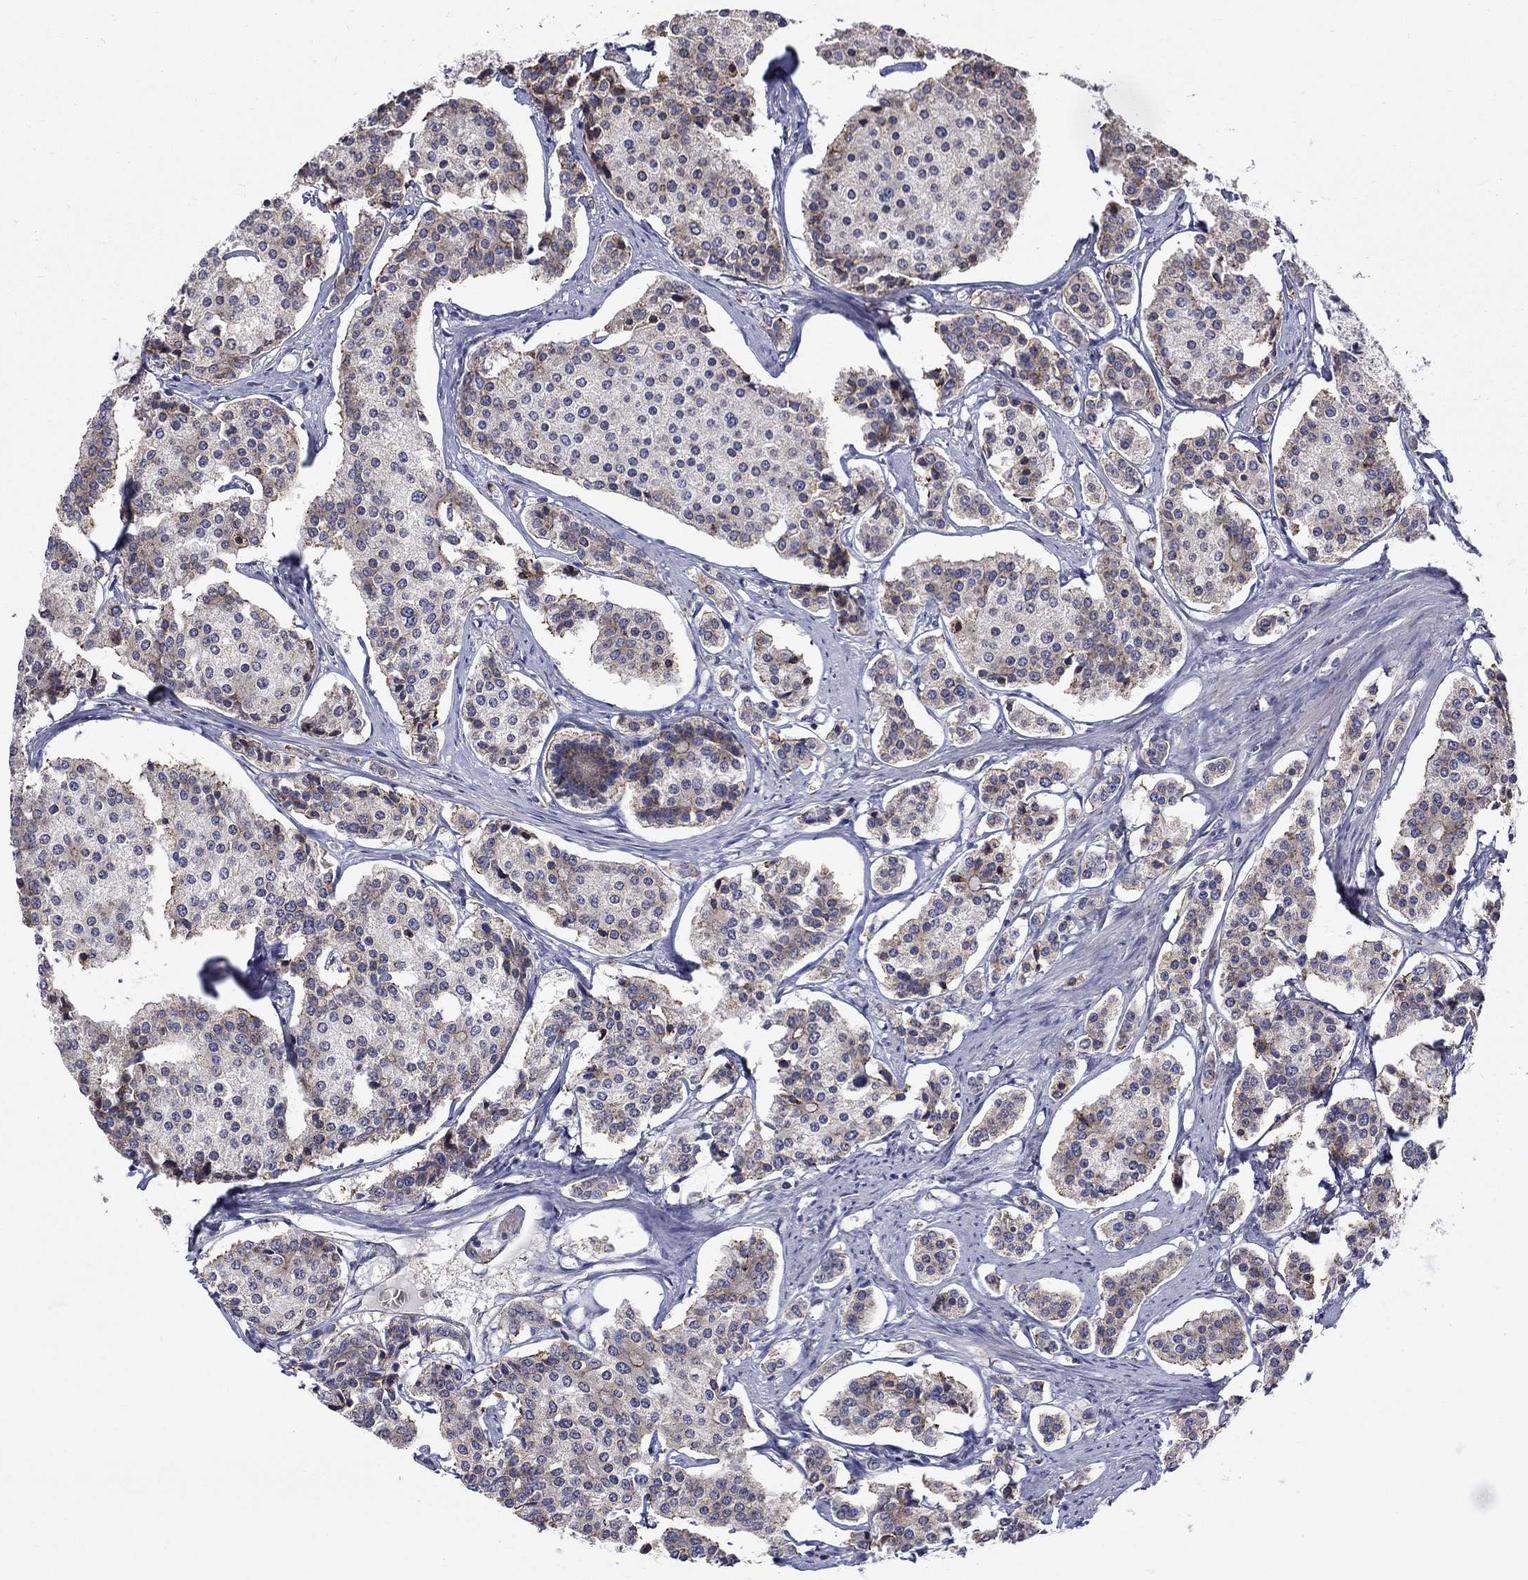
{"staining": {"intensity": "moderate", "quantity": "25%-75%", "location": "cytoplasmic/membranous"}, "tissue": "carcinoid", "cell_type": "Tumor cells", "image_type": "cancer", "snomed": [{"axis": "morphology", "description": "Carcinoid, malignant, NOS"}, {"axis": "topography", "description": "Small intestine"}], "caption": "IHC image of carcinoid stained for a protein (brown), which shows medium levels of moderate cytoplasmic/membranous staining in approximately 25%-75% of tumor cells.", "gene": "QRFPR", "patient": {"sex": "female", "age": 65}}